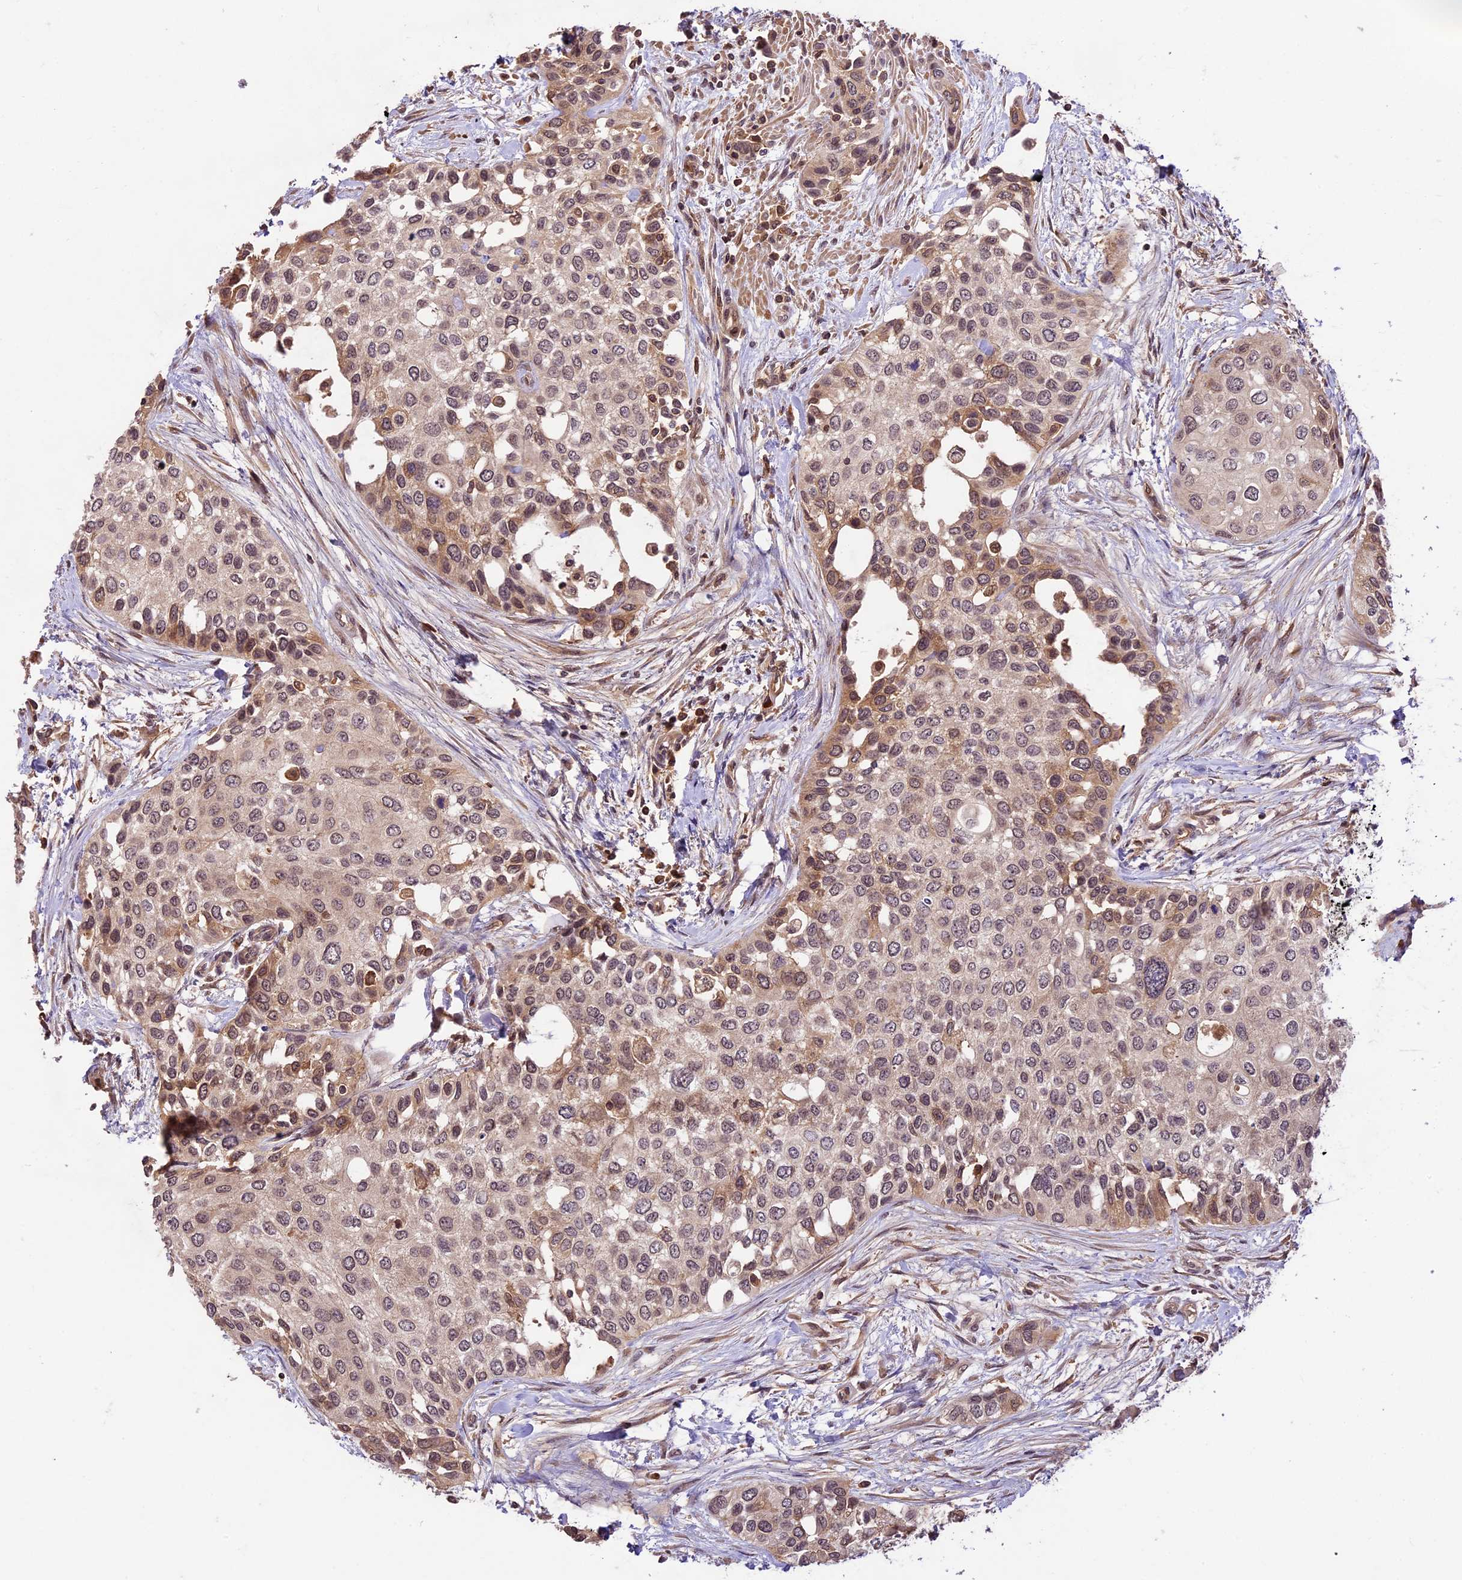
{"staining": {"intensity": "weak", "quantity": ">75%", "location": "nuclear"}, "tissue": "urothelial cancer", "cell_type": "Tumor cells", "image_type": "cancer", "snomed": [{"axis": "morphology", "description": "Normal tissue, NOS"}, {"axis": "morphology", "description": "Urothelial carcinoma, High grade"}, {"axis": "topography", "description": "Vascular tissue"}, {"axis": "topography", "description": "Urinary bladder"}], "caption": "The micrograph reveals a brown stain indicating the presence of a protein in the nuclear of tumor cells in urothelial cancer. The protein is shown in brown color, while the nuclei are stained blue.", "gene": "ATP10A", "patient": {"sex": "female", "age": 56}}